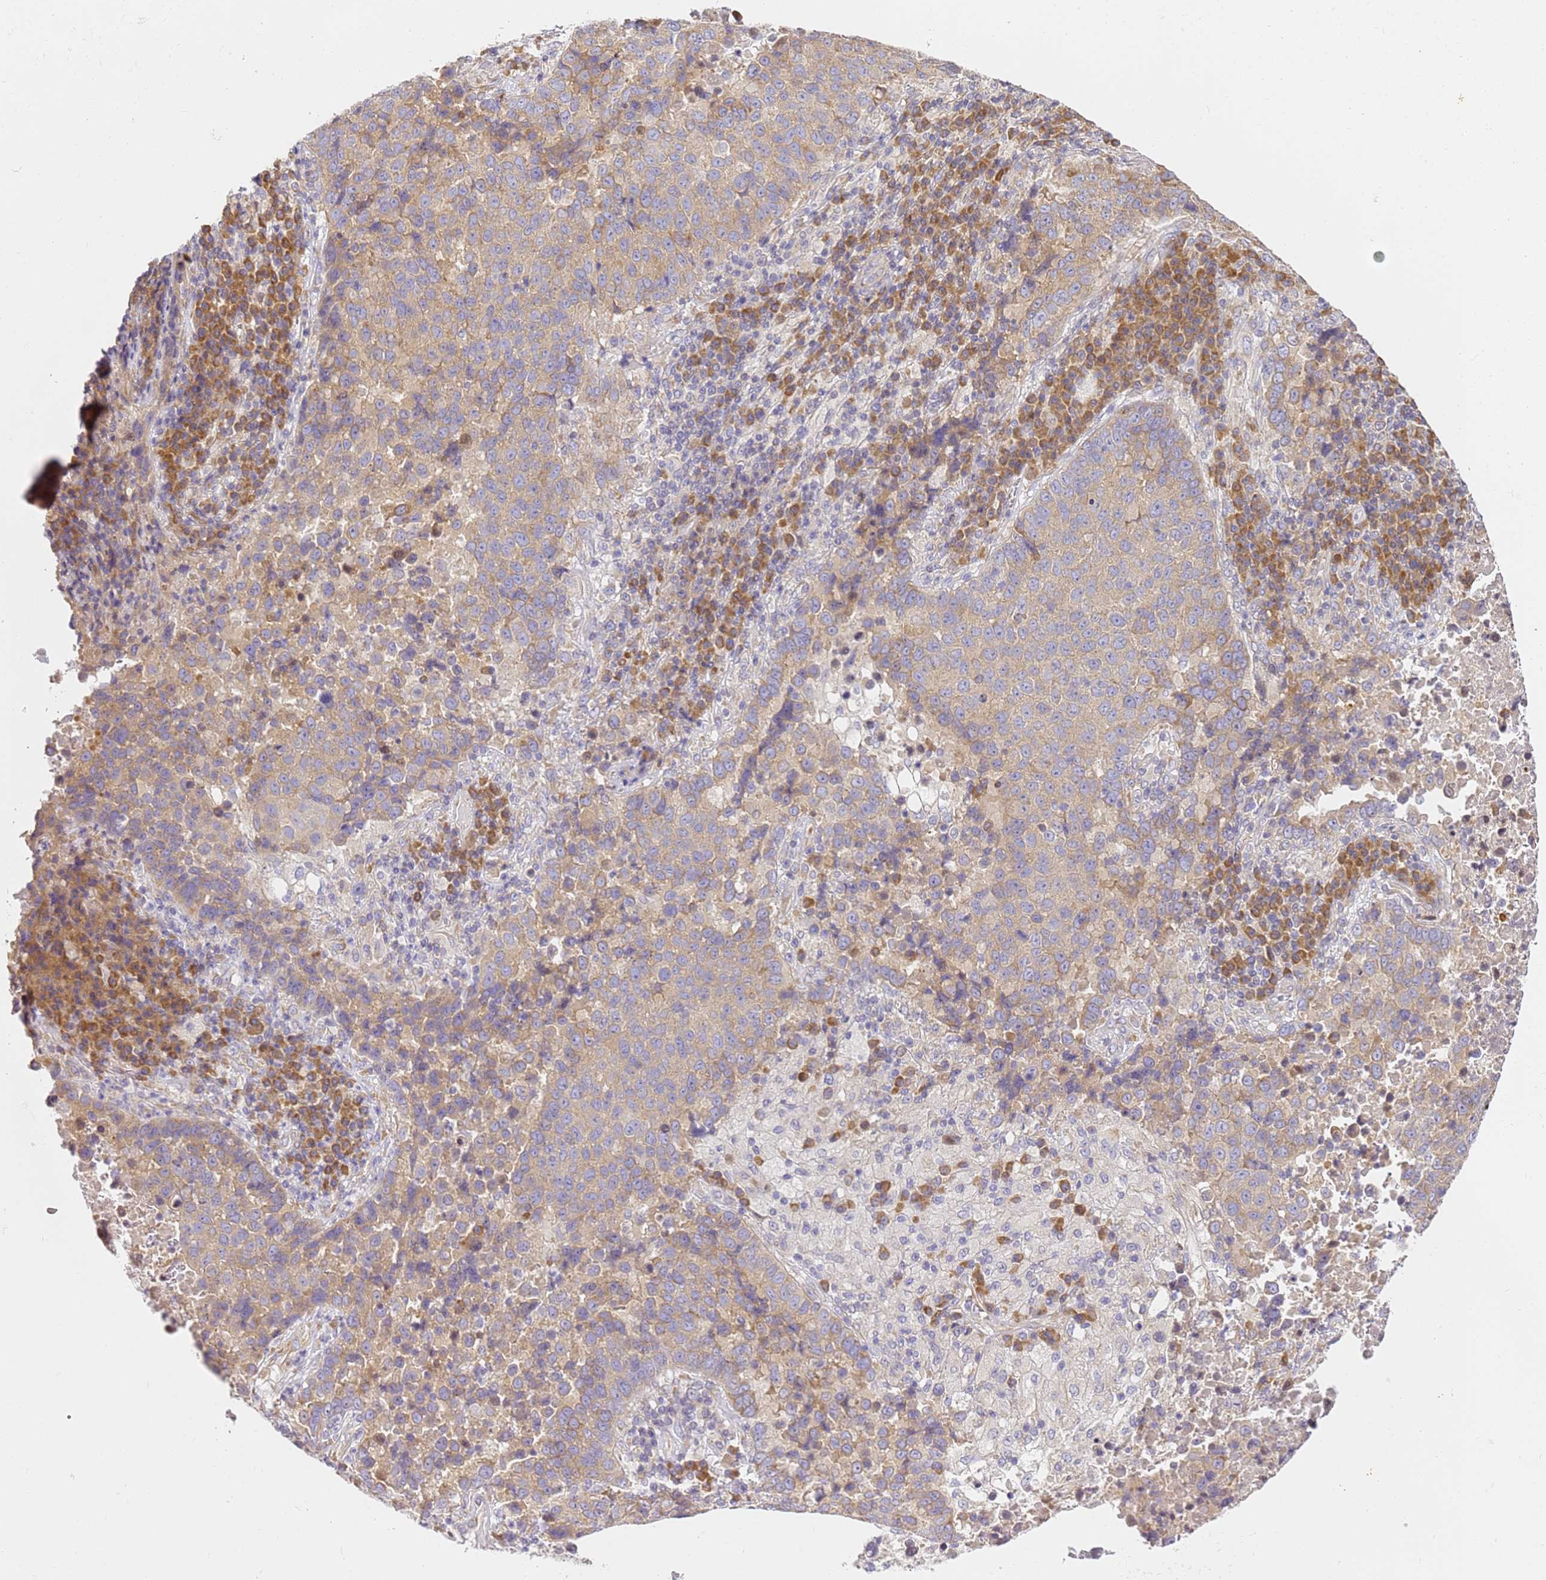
{"staining": {"intensity": "weak", "quantity": "<25%", "location": "cytoplasmic/membranous"}, "tissue": "lung cancer", "cell_type": "Tumor cells", "image_type": "cancer", "snomed": [{"axis": "morphology", "description": "Squamous cell carcinoma, NOS"}, {"axis": "topography", "description": "Lung"}], "caption": "A histopathology image of human lung cancer is negative for staining in tumor cells.", "gene": "RPL13A", "patient": {"sex": "male", "age": 73}}